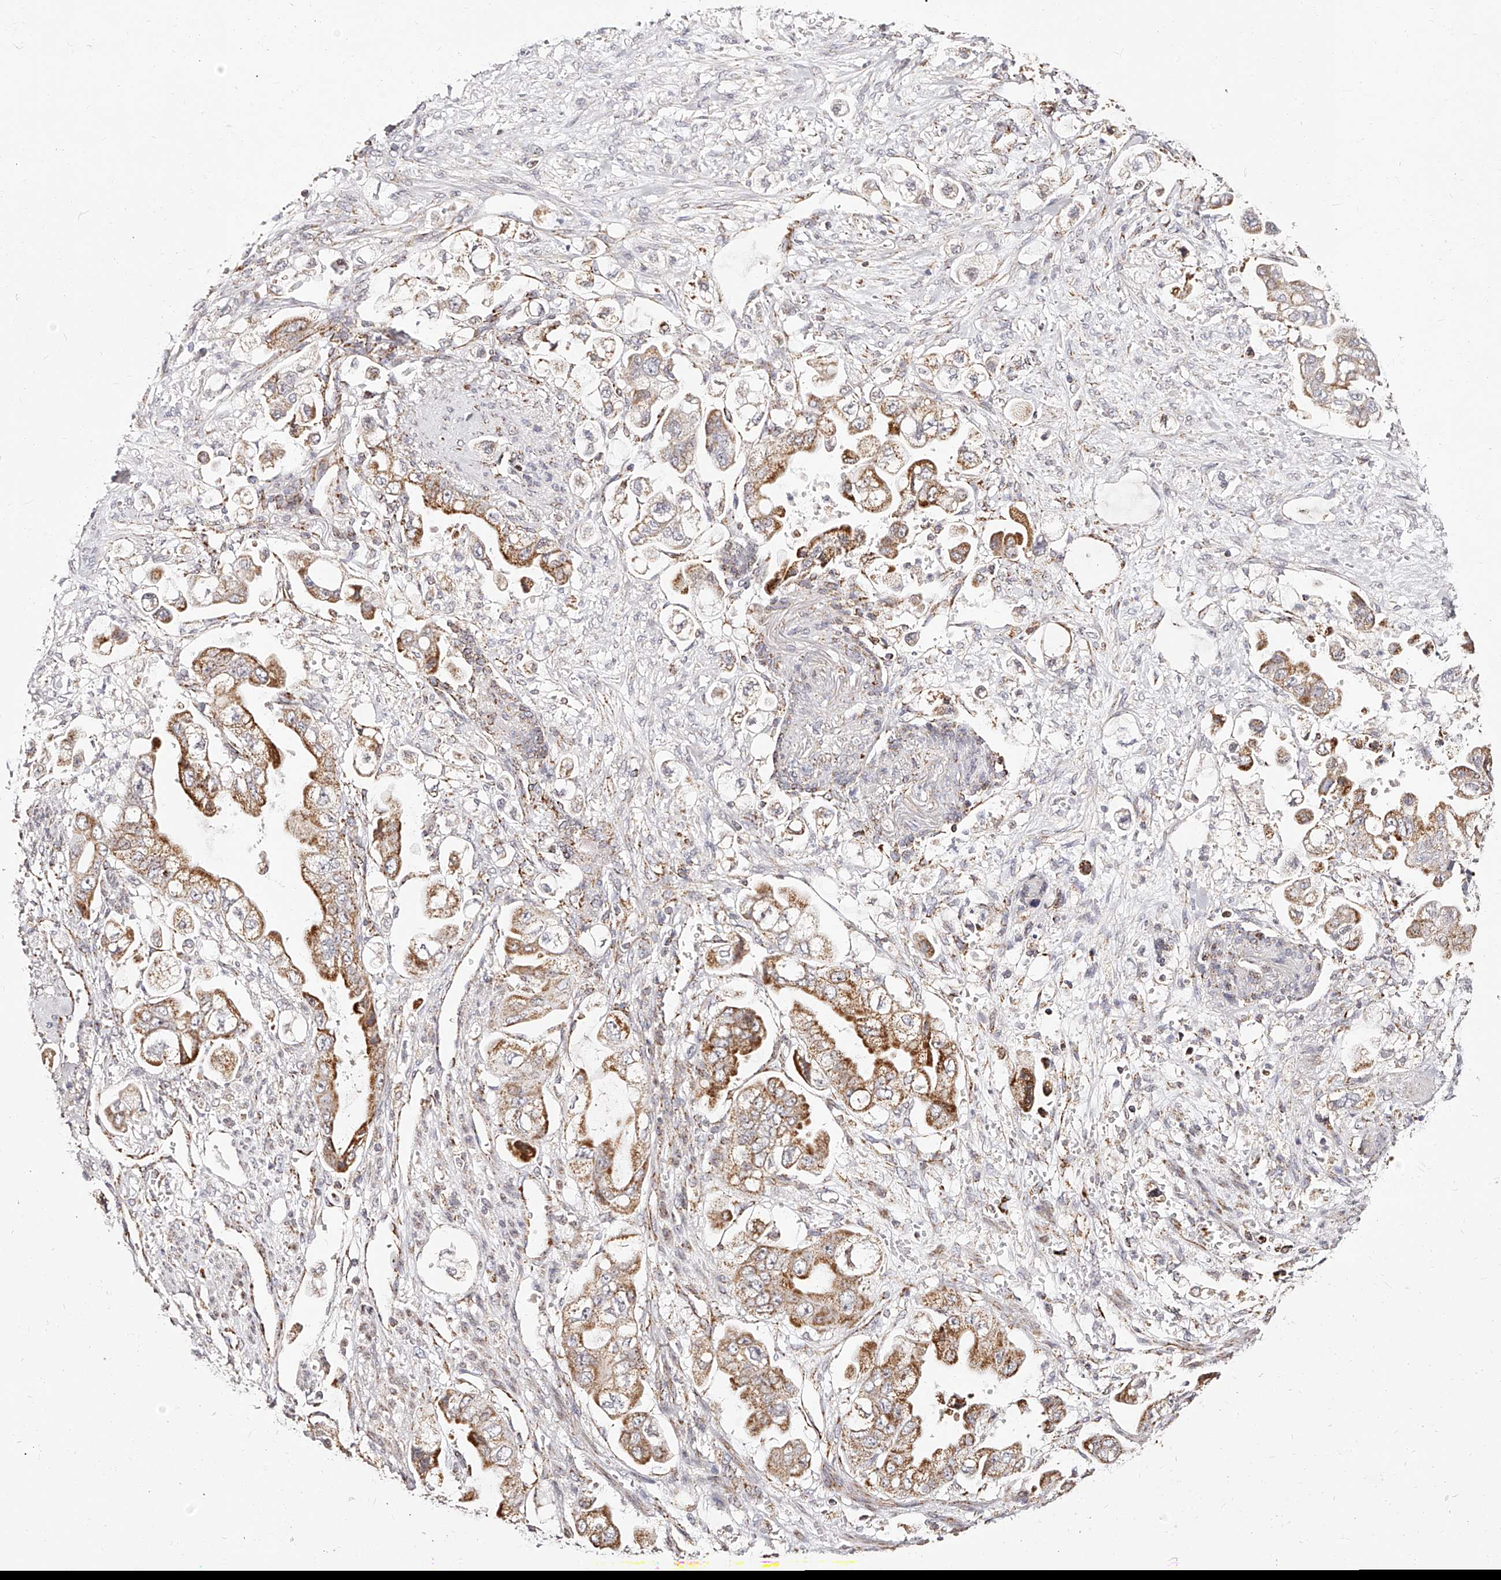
{"staining": {"intensity": "moderate", "quantity": "25%-75%", "location": "cytoplasmic/membranous"}, "tissue": "stomach cancer", "cell_type": "Tumor cells", "image_type": "cancer", "snomed": [{"axis": "morphology", "description": "Adenocarcinoma, NOS"}, {"axis": "topography", "description": "Stomach"}], "caption": "Adenocarcinoma (stomach) stained with a brown dye demonstrates moderate cytoplasmic/membranous positive positivity in approximately 25%-75% of tumor cells.", "gene": "NDUFV3", "patient": {"sex": "male", "age": 62}}